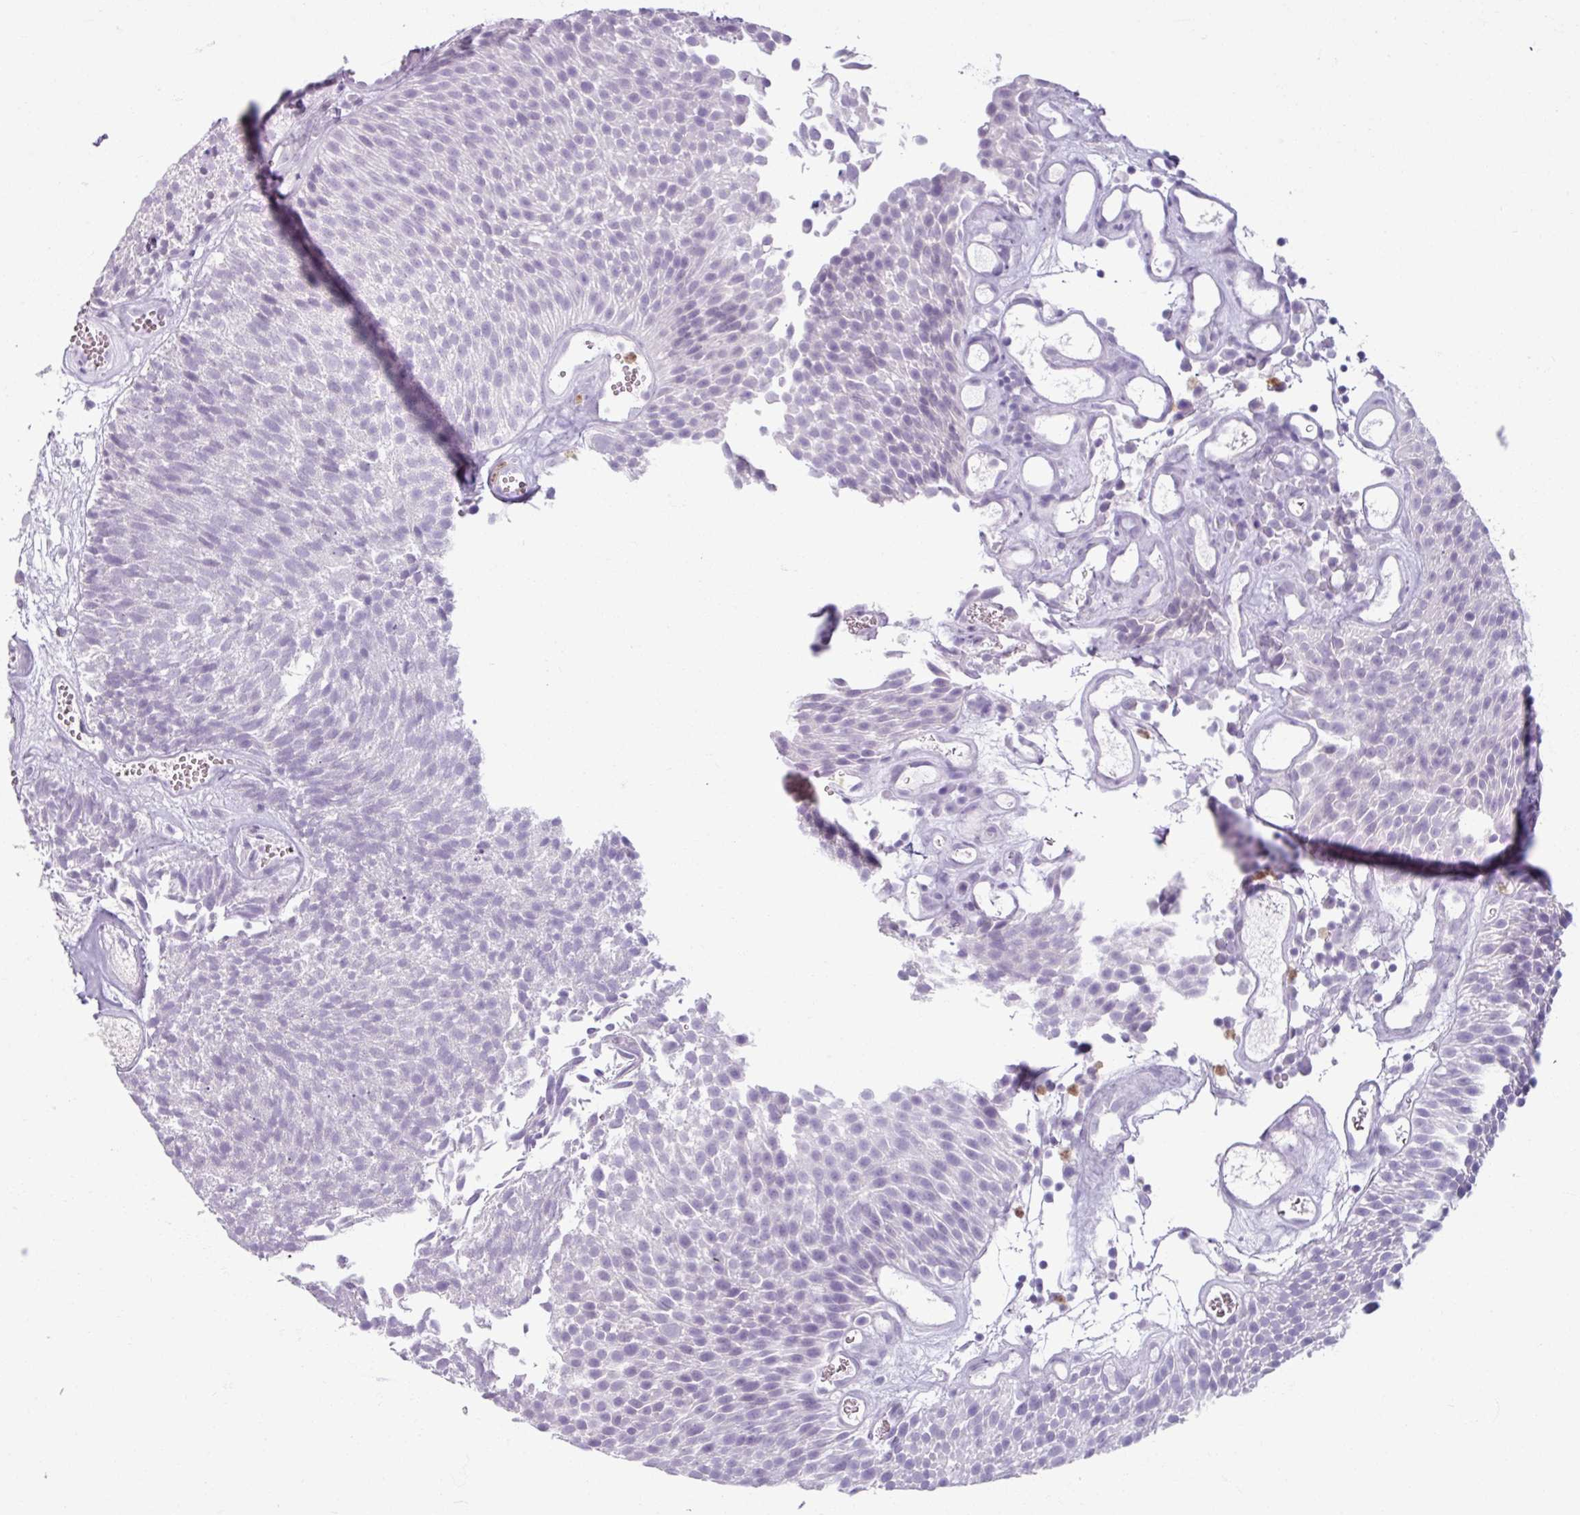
{"staining": {"intensity": "negative", "quantity": "none", "location": "none"}, "tissue": "urothelial cancer", "cell_type": "Tumor cells", "image_type": "cancer", "snomed": [{"axis": "morphology", "description": "Urothelial carcinoma, Low grade"}, {"axis": "topography", "description": "Urinary bladder"}], "caption": "A histopathology image of human low-grade urothelial carcinoma is negative for staining in tumor cells.", "gene": "ARG1", "patient": {"sex": "female", "age": 79}}